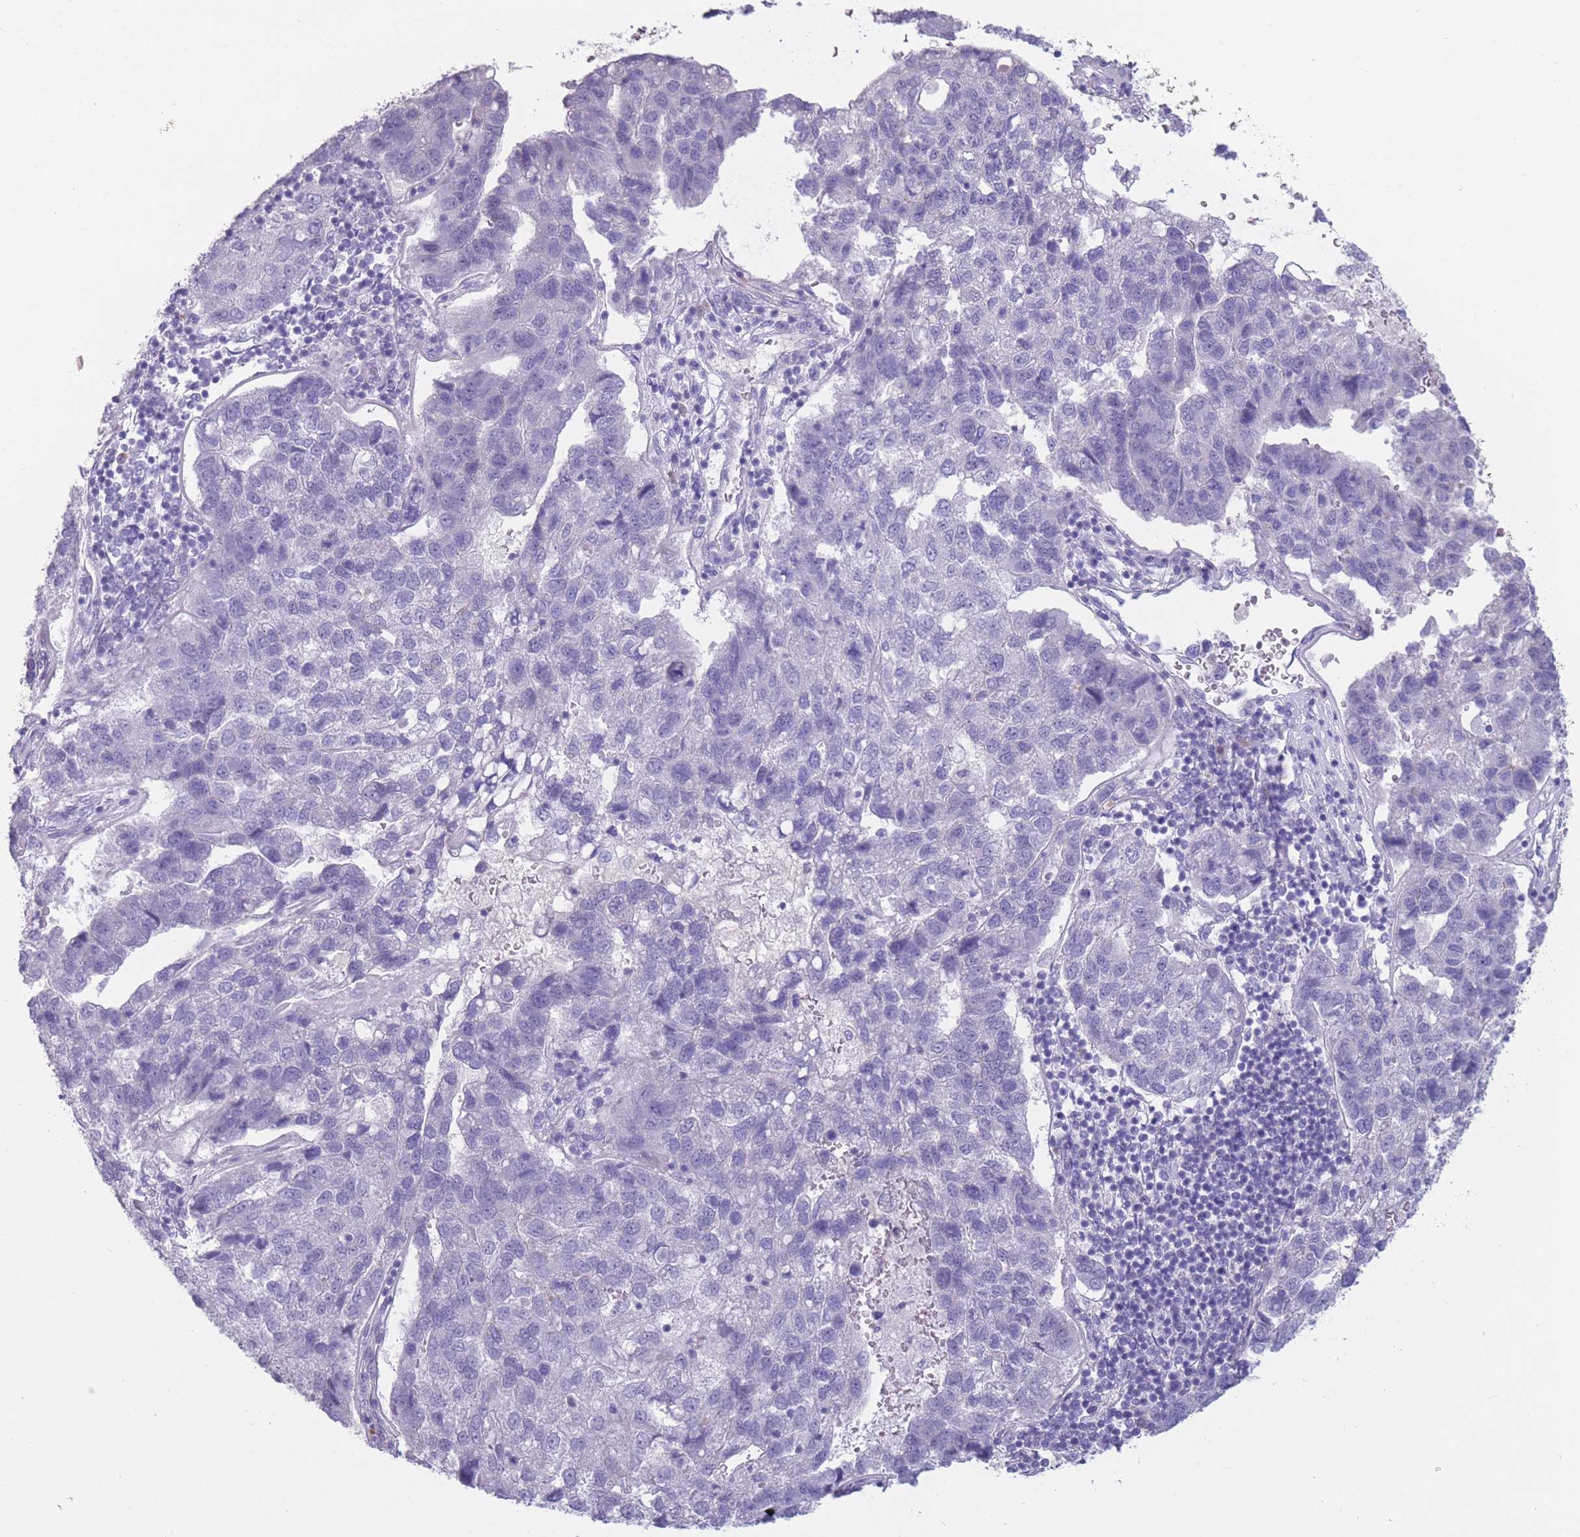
{"staining": {"intensity": "negative", "quantity": "none", "location": "none"}, "tissue": "pancreatic cancer", "cell_type": "Tumor cells", "image_type": "cancer", "snomed": [{"axis": "morphology", "description": "Adenocarcinoma, NOS"}, {"axis": "topography", "description": "Pancreas"}], "caption": "The photomicrograph exhibits no significant staining in tumor cells of adenocarcinoma (pancreatic).", "gene": "DCANP1", "patient": {"sex": "female", "age": 61}}